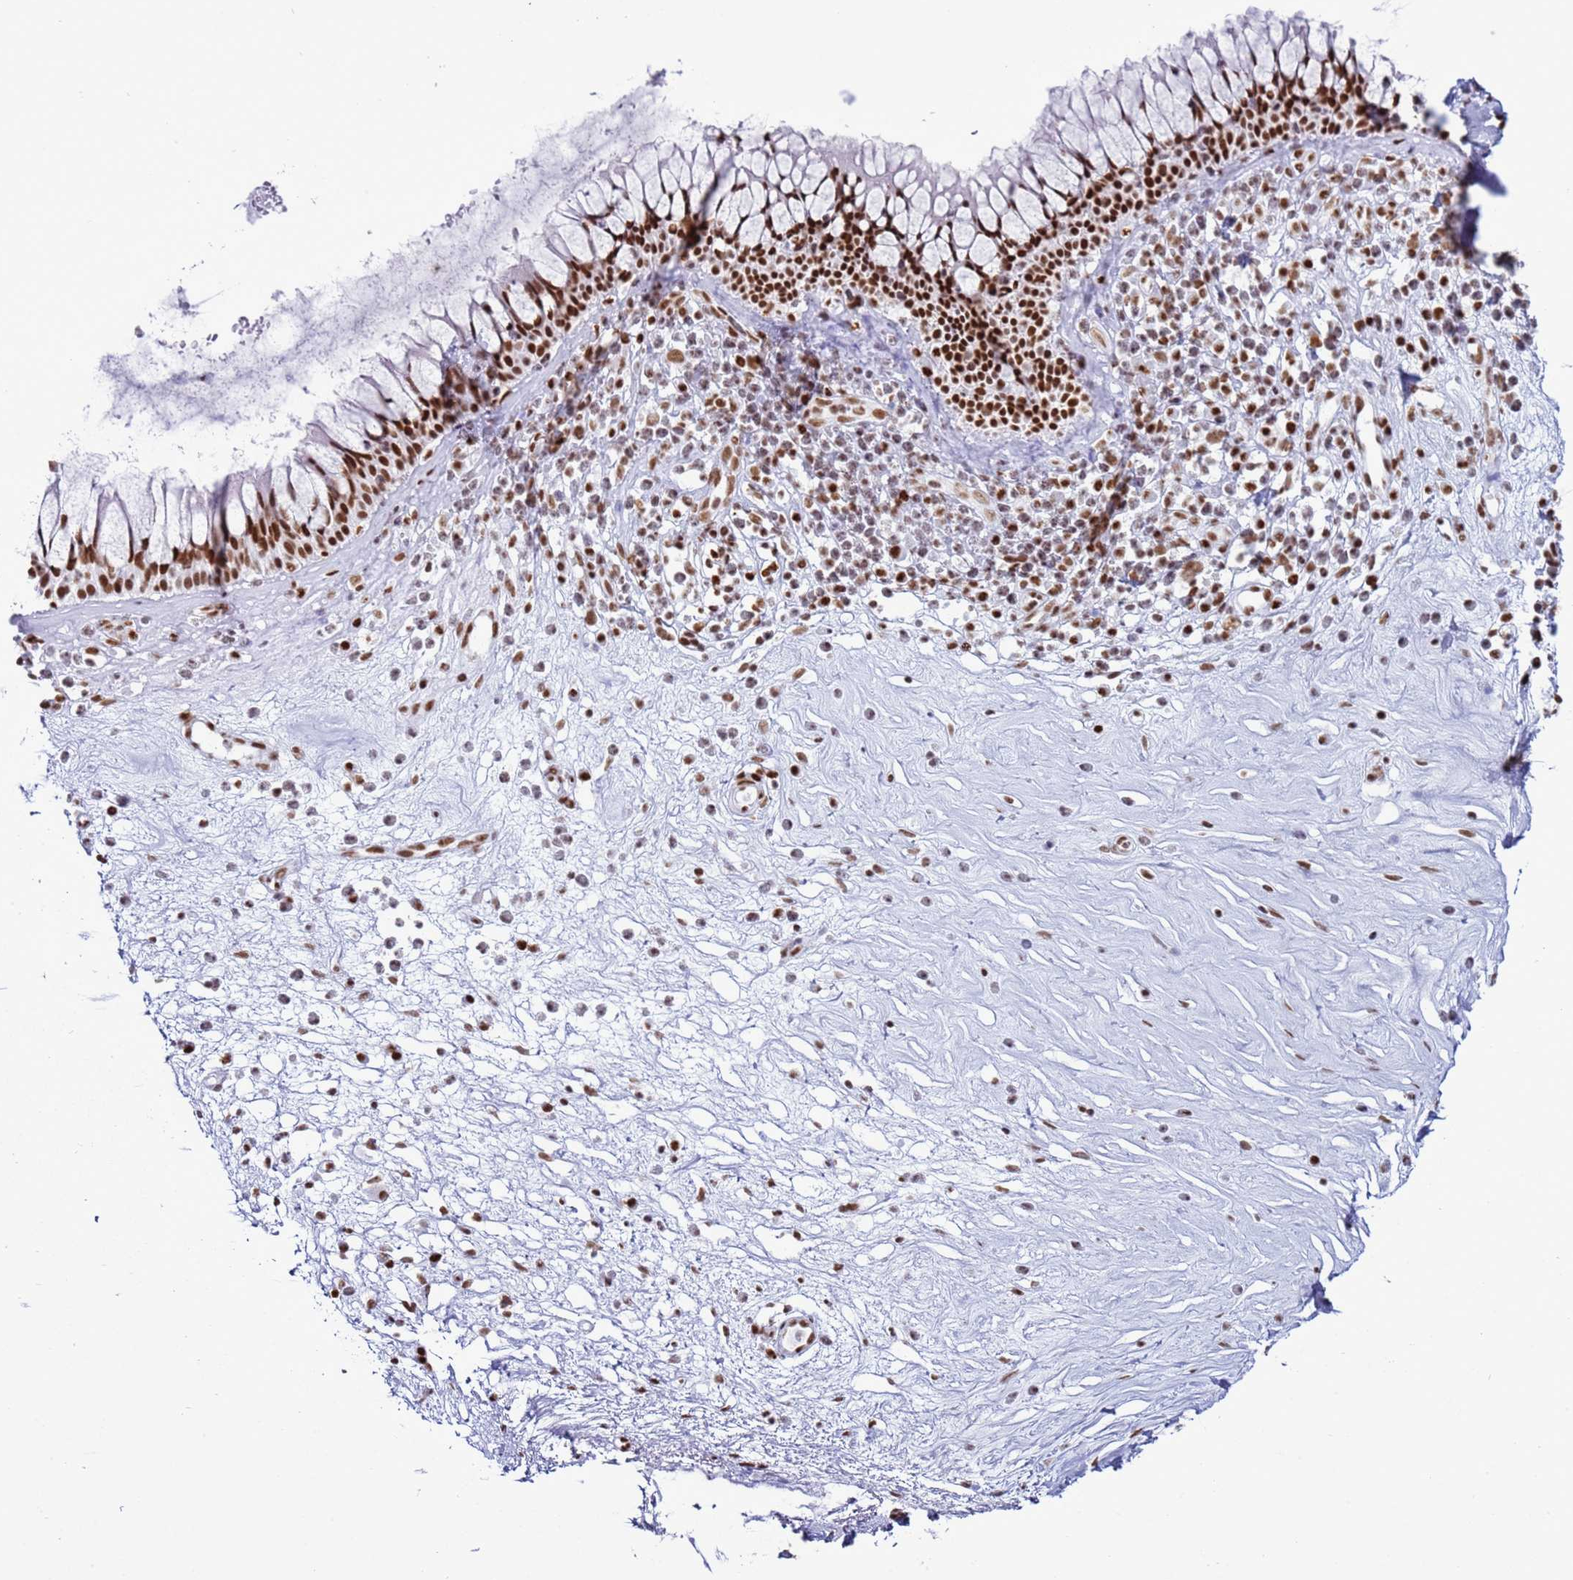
{"staining": {"intensity": "strong", "quantity": ">75%", "location": "nuclear"}, "tissue": "nasopharynx", "cell_type": "Respiratory epithelial cells", "image_type": "normal", "snomed": [{"axis": "morphology", "description": "Normal tissue, NOS"}, {"axis": "morphology", "description": "Inflammation, NOS"}, {"axis": "topography", "description": "Nasopharynx"}], "caption": "Protein staining shows strong nuclear positivity in approximately >75% of respiratory epithelial cells in unremarkable nasopharynx.", "gene": "RALY", "patient": {"sex": "male", "age": 70}}